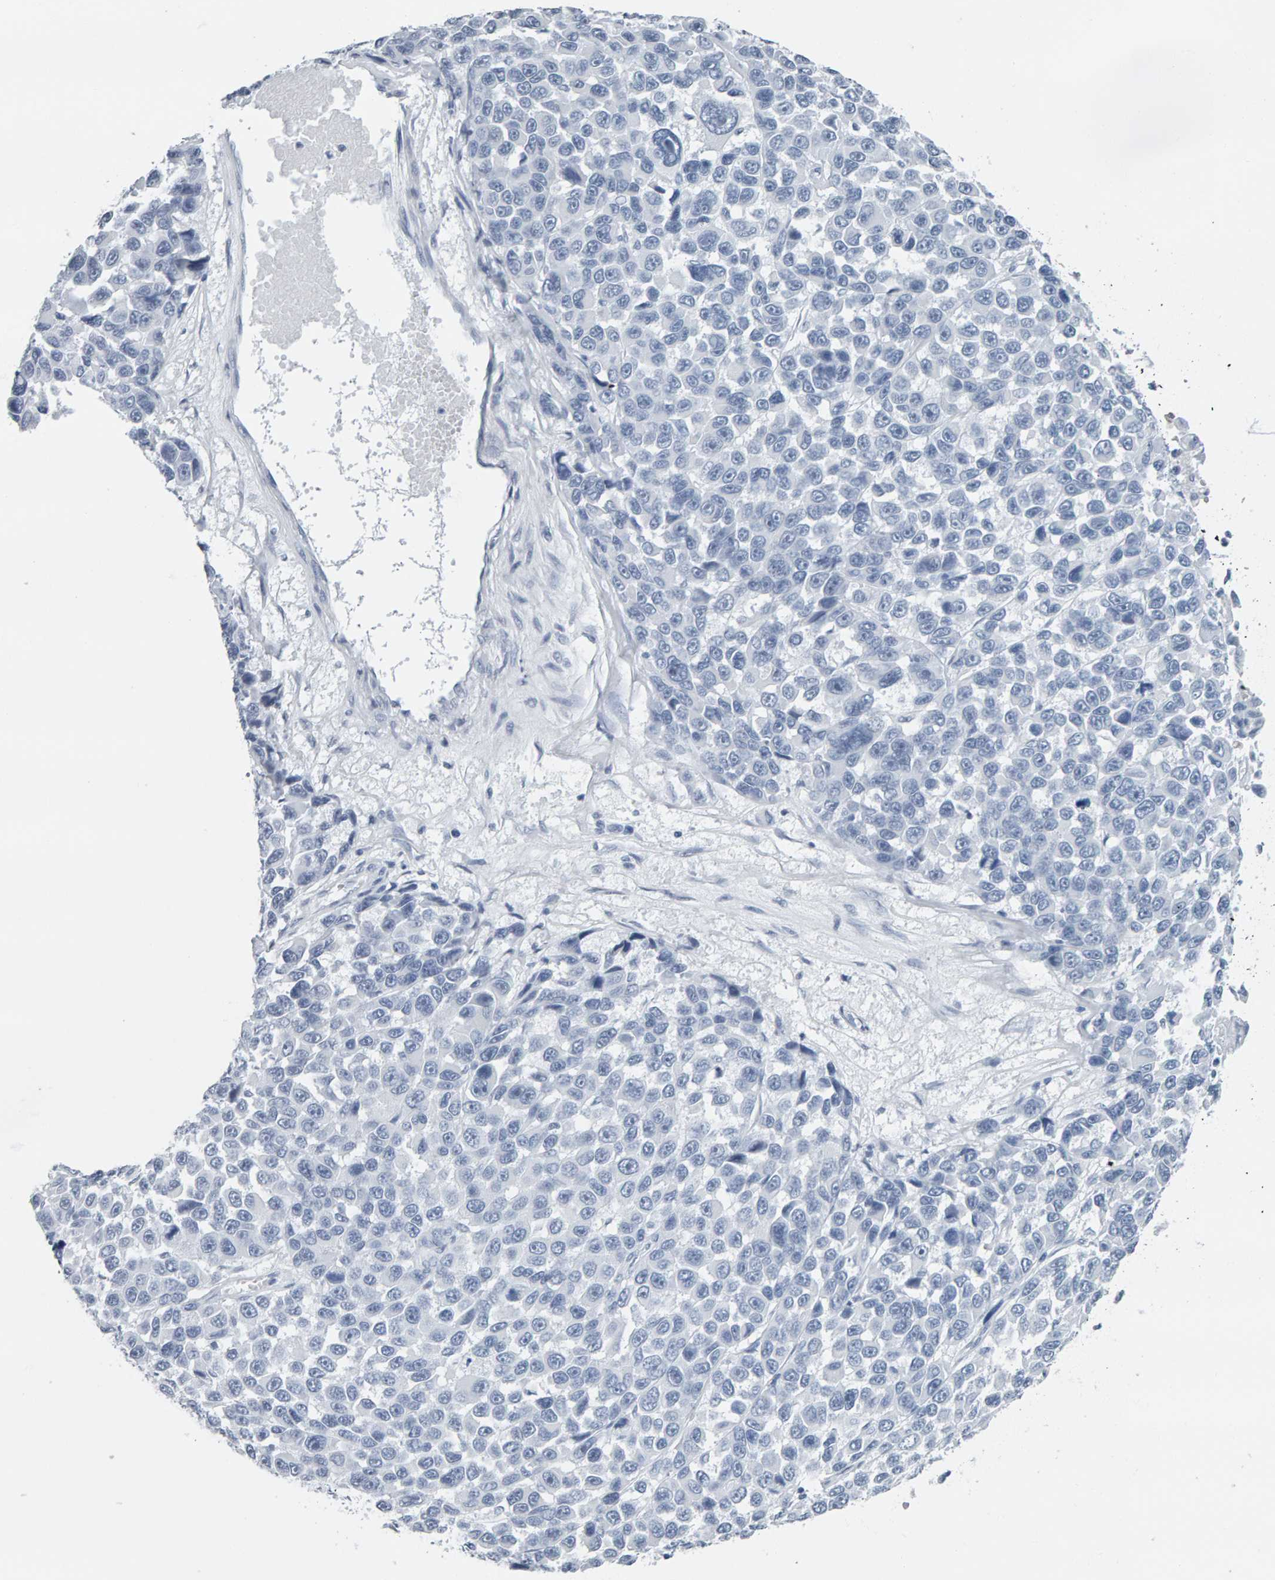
{"staining": {"intensity": "negative", "quantity": "none", "location": "none"}, "tissue": "melanoma", "cell_type": "Tumor cells", "image_type": "cancer", "snomed": [{"axis": "morphology", "description": "Malignant melanoma, NOS"}, {"axis": "topography", "description": "Skin"}], "caption": "This is an immunohistochemistry (IHC) image of malignant melanoma. There is no staining in tumor cells.", "gene": "SPACA3", "patient": {"sex": "male", "age": 53}}